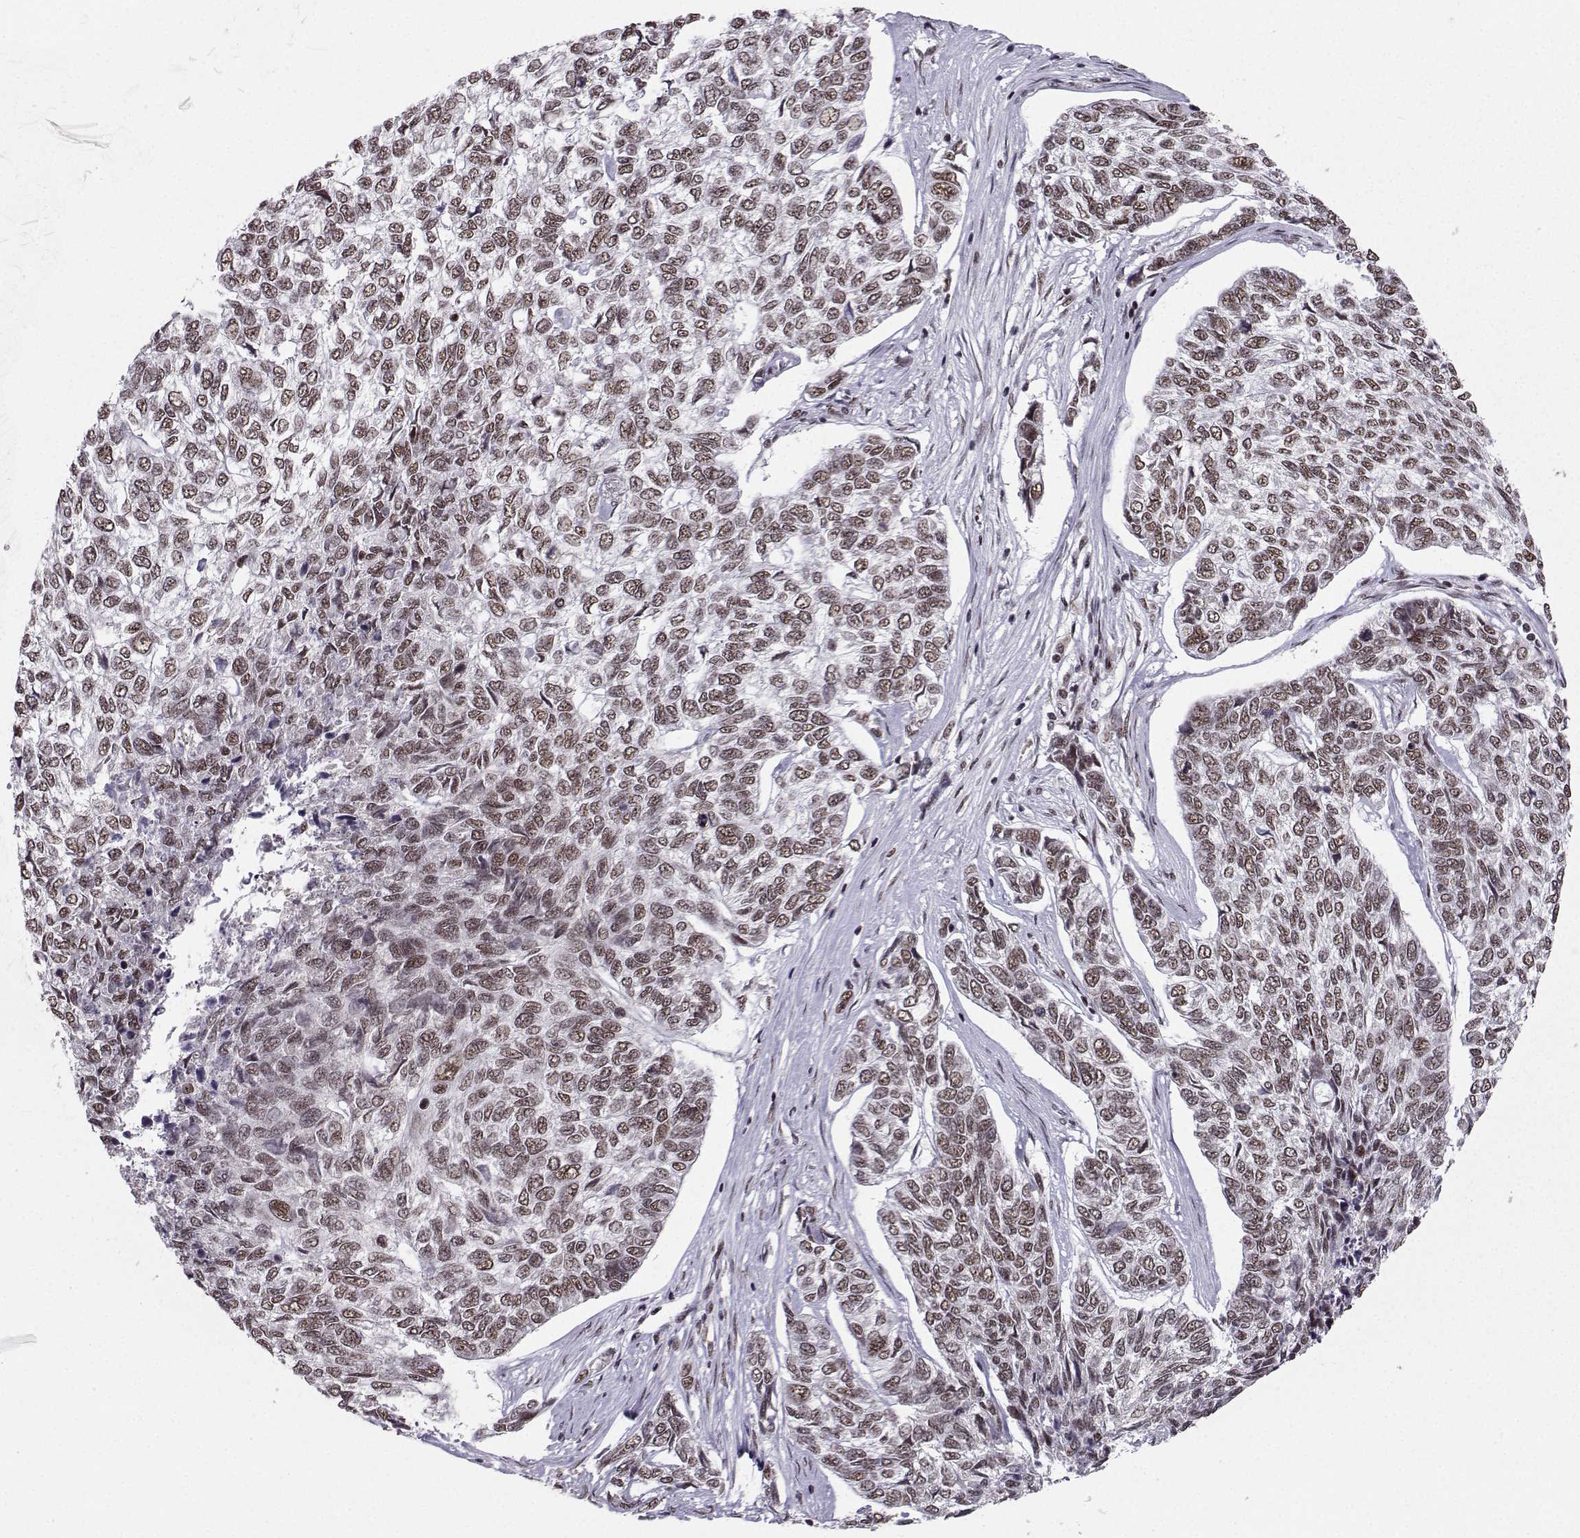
{"staining": {"intensity": "negative", "quantity": "none", "location": "none"}, "tissue": "skin cancer", "cell_type": "Tumor cells", "image_type": "cancer", "snomed": [{"axis": "morphology", "description": "Basal cell carcinoma"}, {"axis": "topography", "description": "Skin"}], "caption": "Tumor cells show no significant expression in skin basal cell carcinoma. (Brightfield microscopy of DAB (3,3'-diaminobenzidine) IHC at high magnification).", "gene": "SNRPB2", "patient": {"sex": "female", "age": 65}}